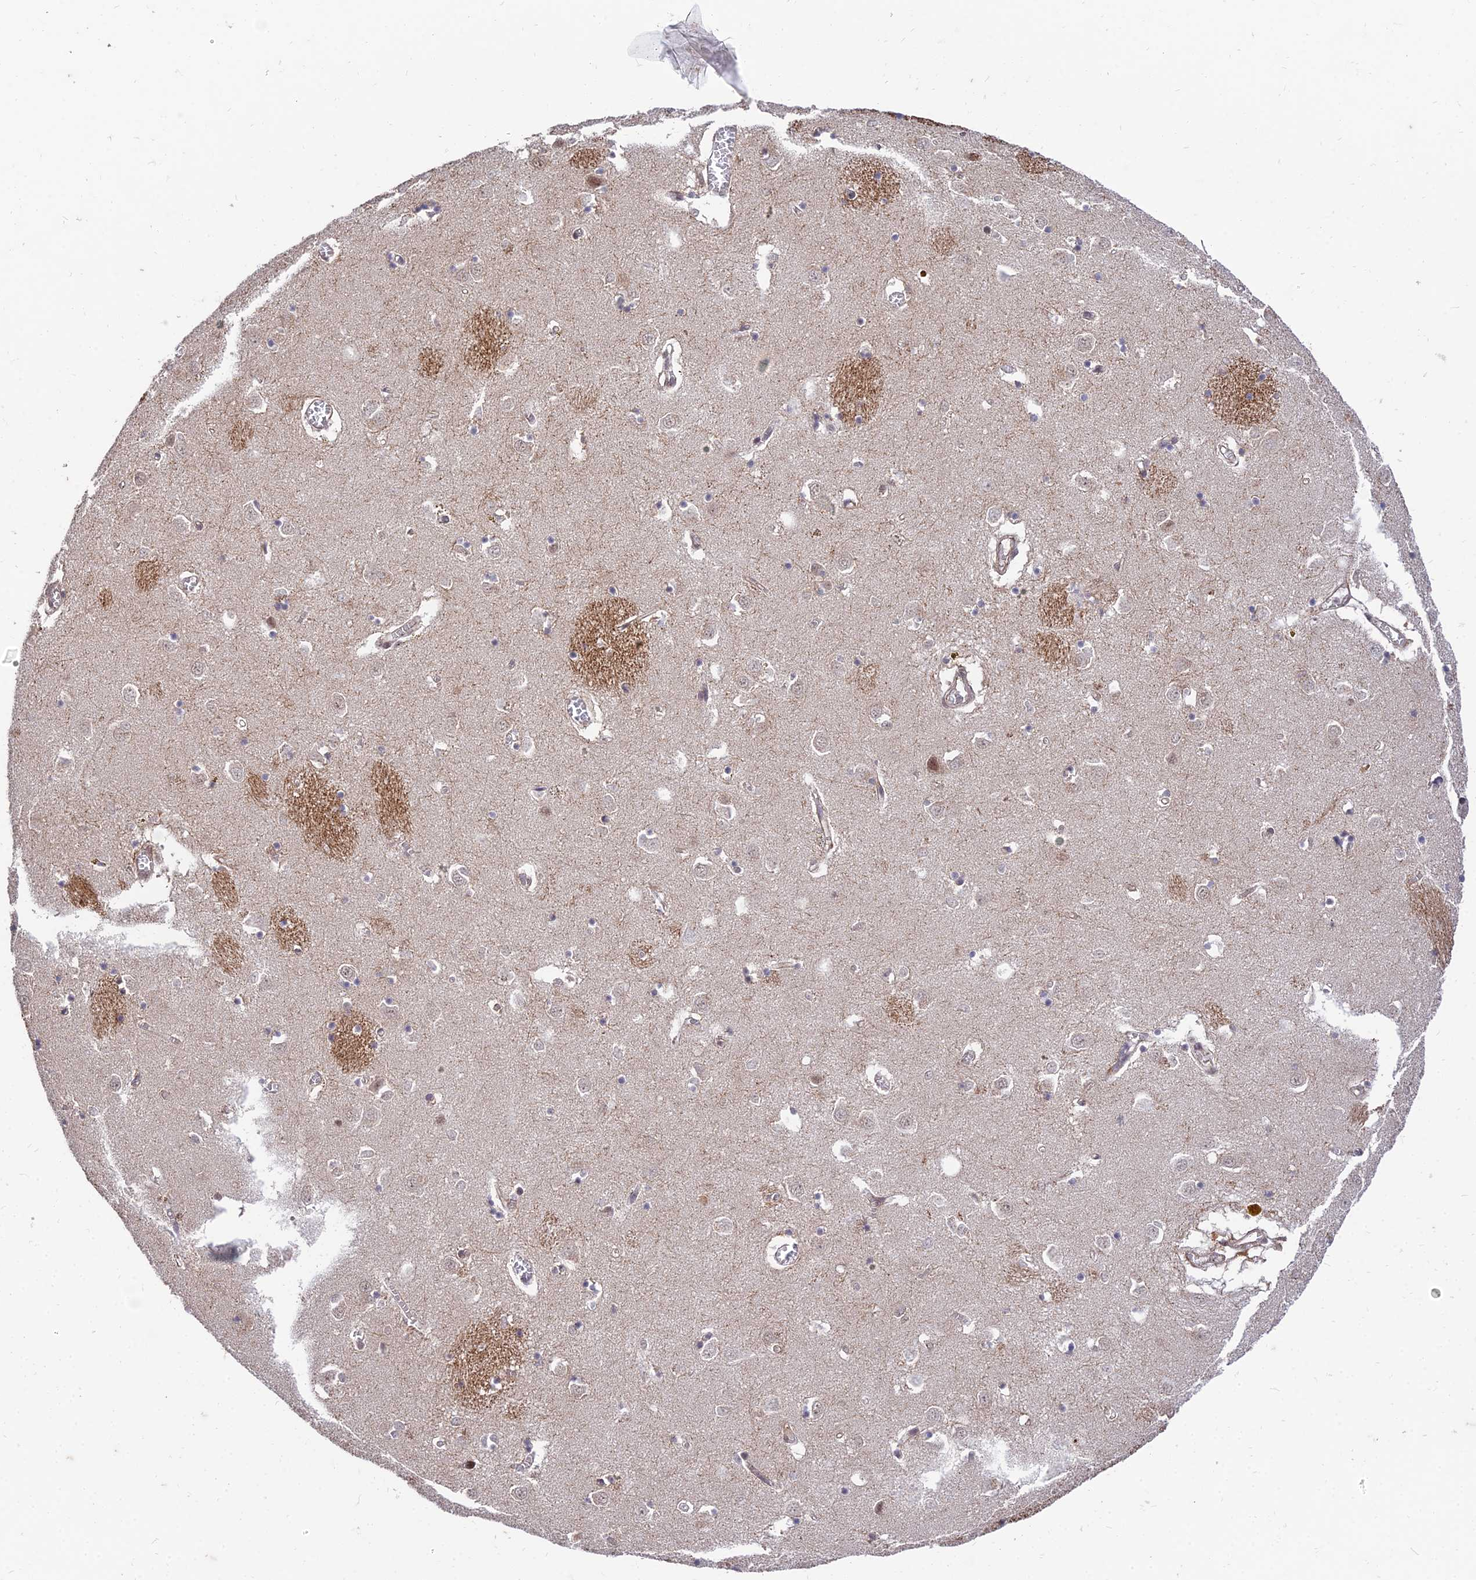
{"staining": {"intensity": "weak", "quantity": "25%-75%", "location": "cytoplasmic/membranous,nuclear"}, "tissue": "caudate", "cell_type": "Glial cells", "image_type": "normal", "snomed": [{"axis": "morphology", "description": "Normal tissue, NOS"}, {"axis": "topography", "description": "Lateral ventricle wall"}], "caption": "A histopathology image of human caudate stained for a protein demonstrates weak cytoplasmic/membranous,nuclear brown staining in glial cells.", "gene": "ZNF85", "patient": {"sex": "male", "age": 70}}